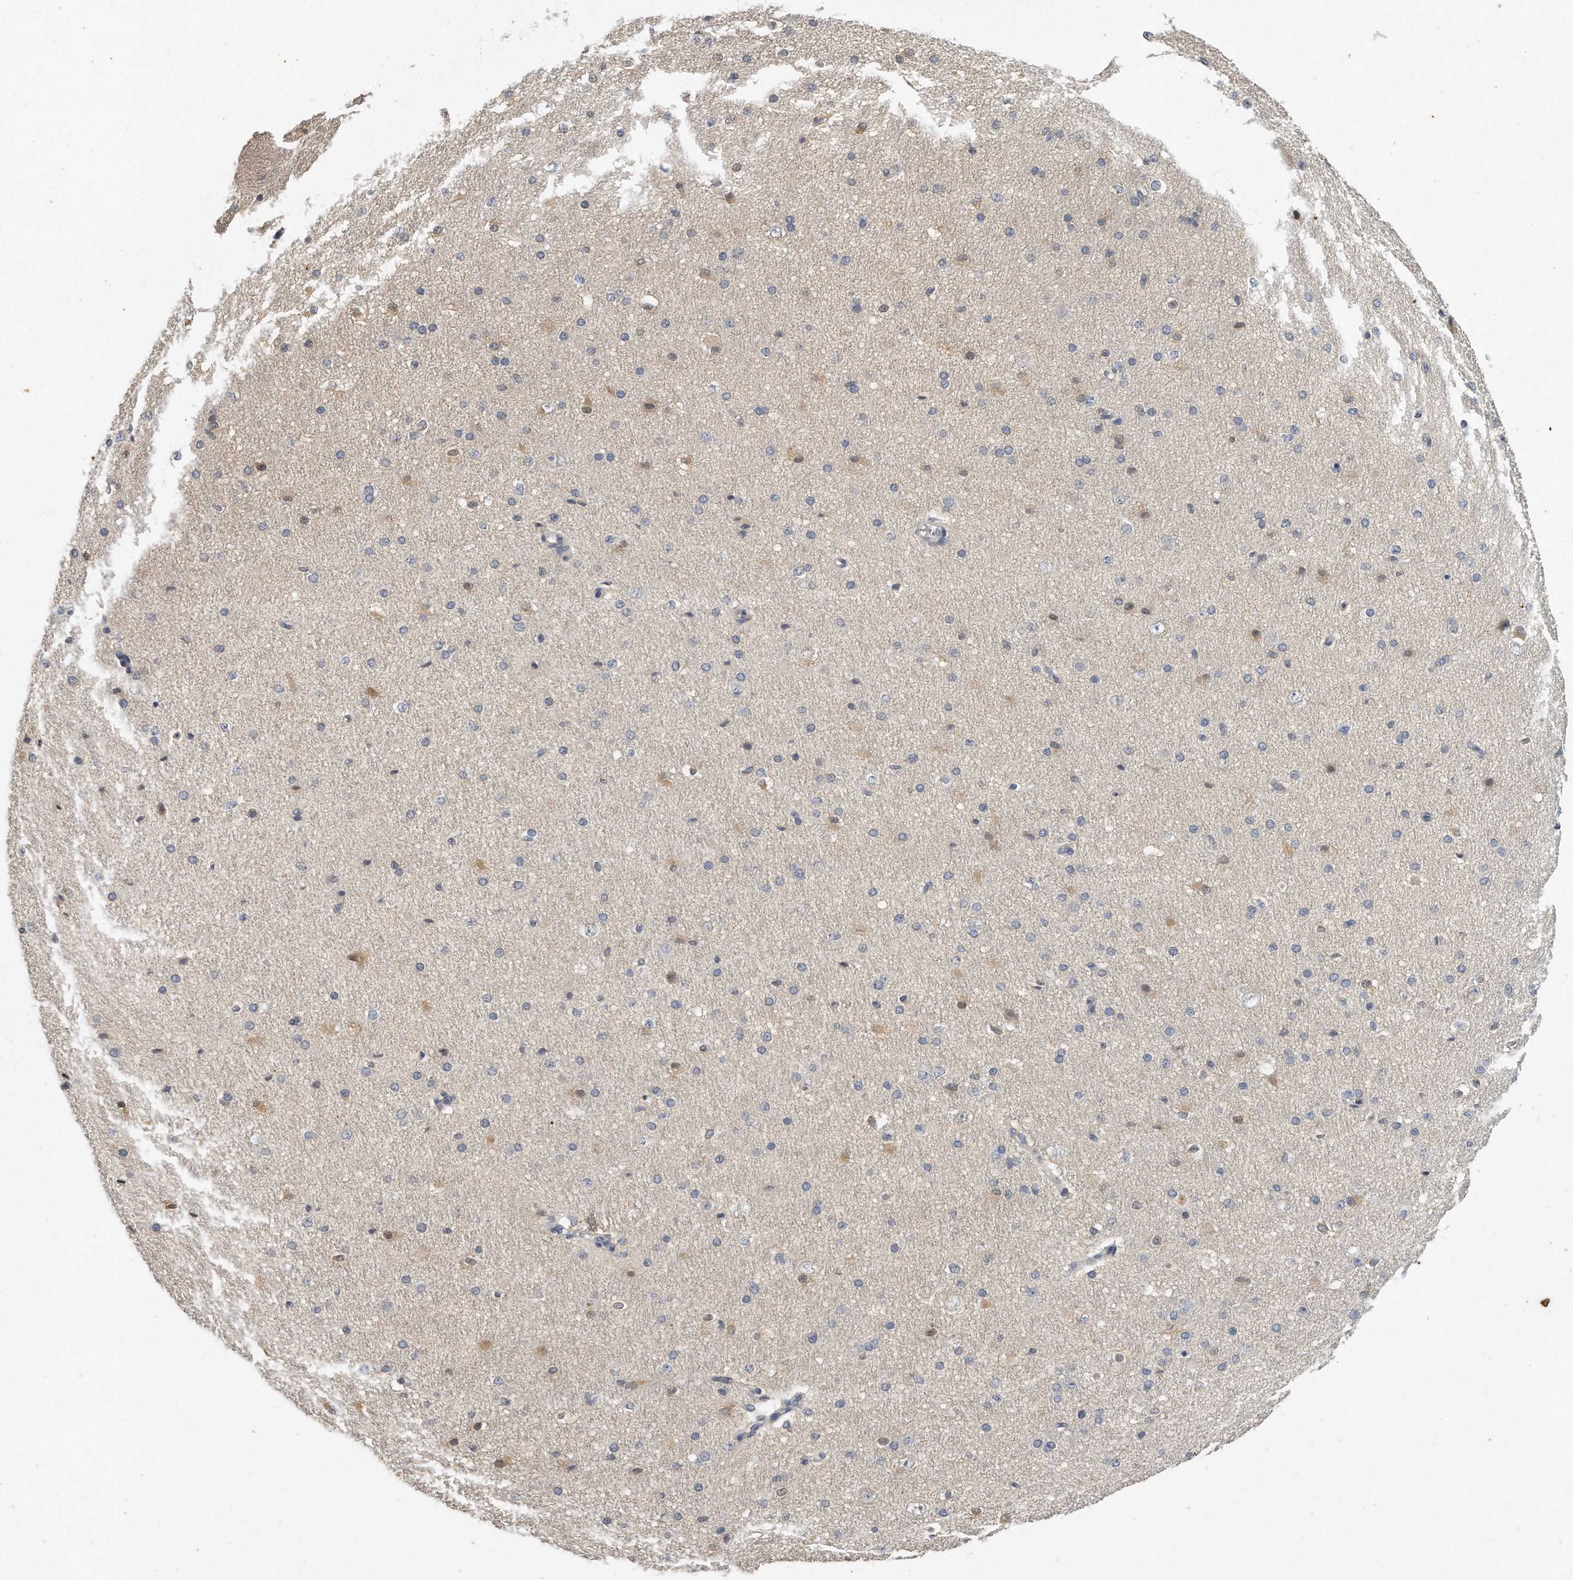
{"staining": {"intensity": "negative", "quantity": "none", "location": "none"}, "tissue": "cerebral cortex", "cell_type": "Endothelial cells", "image_type": "normal", "snomed": [{"axis": "morphology", "description": "Normal tissue, NOS"}, {"axis": "morphology", "description": "Developmental malformation"}, {"axis": "topography", "description": "Cerebral cortex"}], "caption": "High power microscopy photomicrograph of an immunohistochemistry photomicrograph of unremarkable cerebral cortex, revealing no significant positivity in endothelial cells. (DAB IHC visualized using brightfield microscopy, high magnification).", "gene": "CAMK1", "patient": {"sex": "female", "age": 30}}